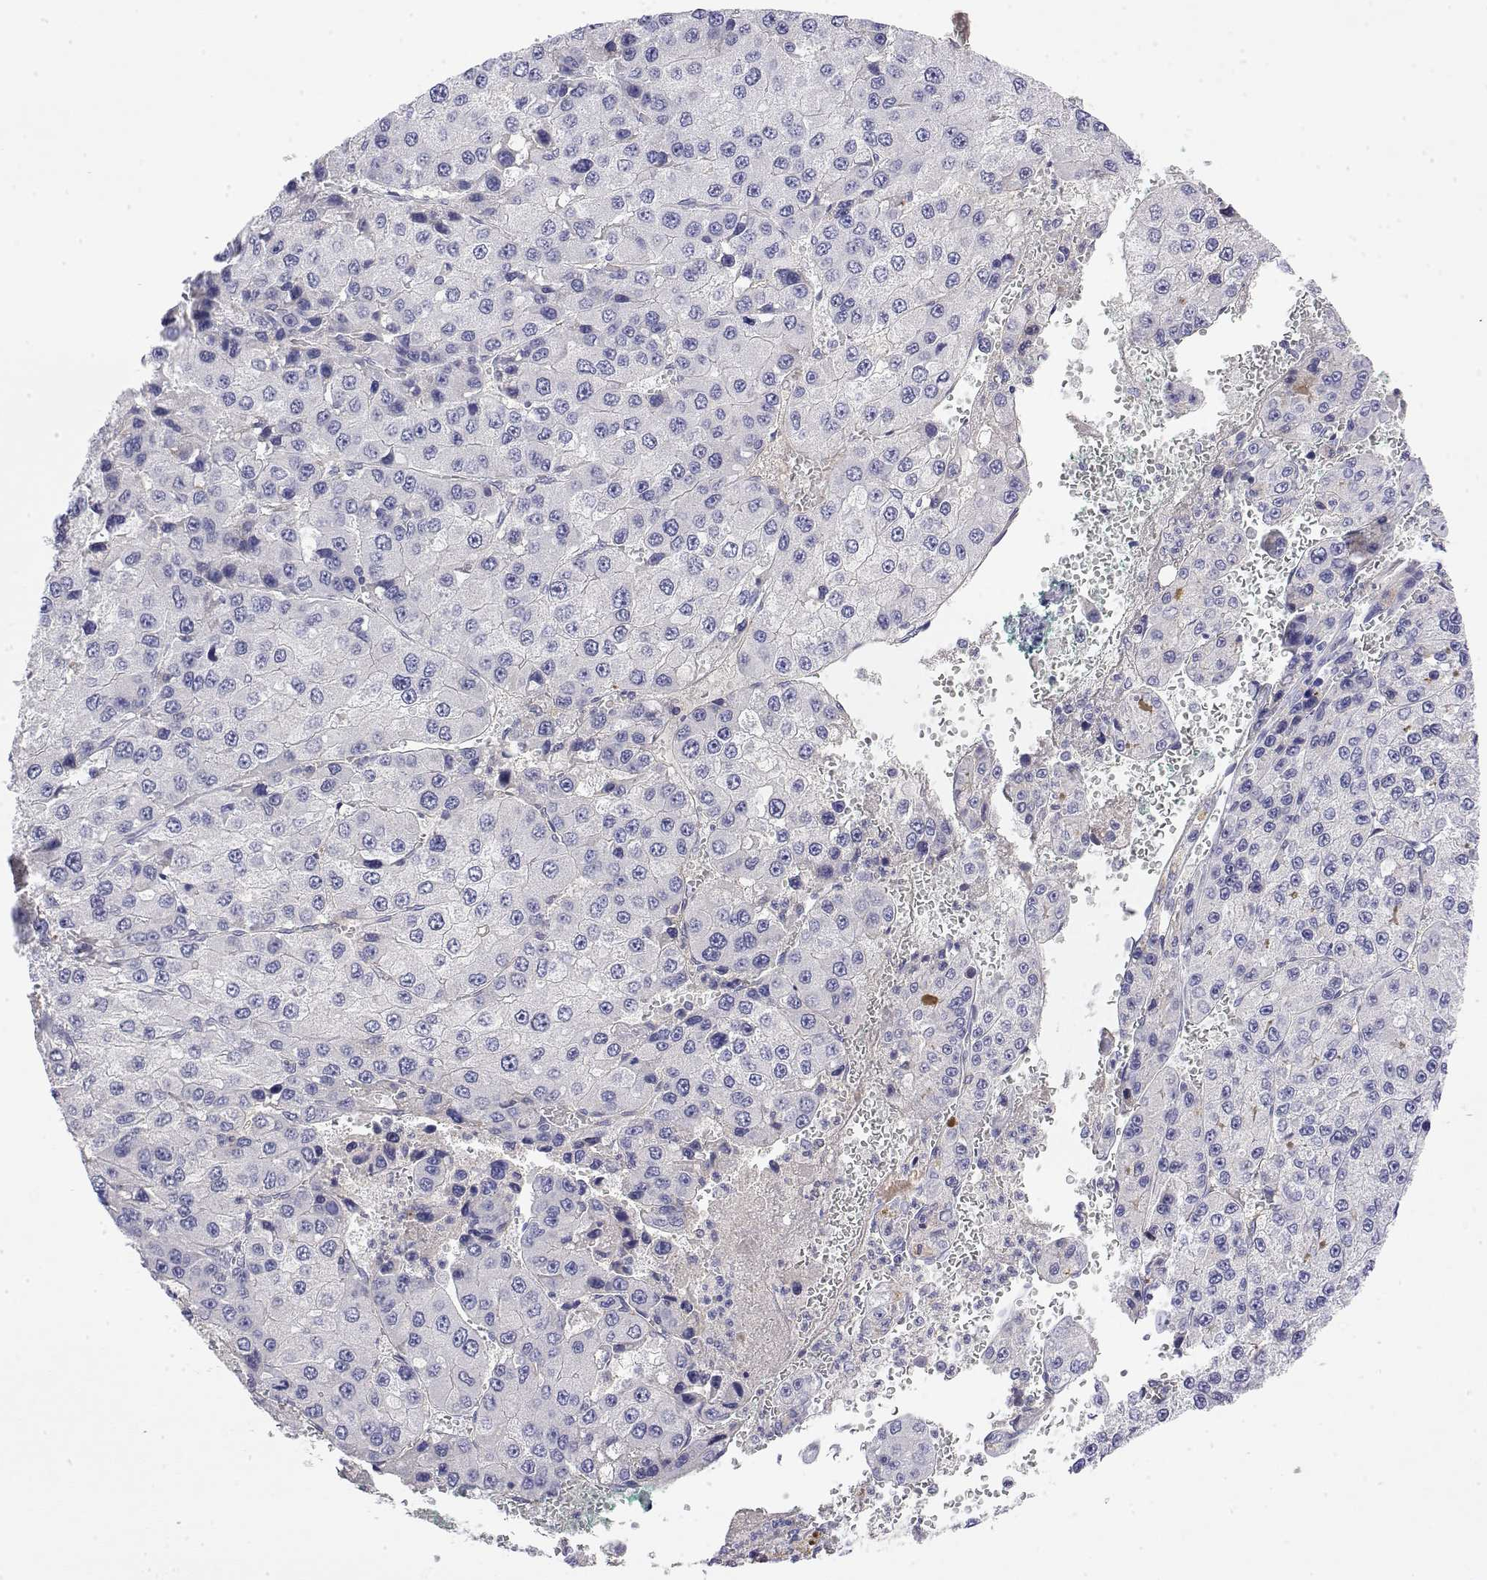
{"staining": {"intensity": "negative", "quantity": "none", "location": "none"}, "tissue": "liver cancer", "cell_type": "Tumor cells", "image_type": "cancer", "snomed": [{"axis": "morphology", "description": "Carcinoma, Hepatocellular, NOS"}, {"axis": "topography", "description": "Liver"}], "caption": "Immunohistochemical staining of human liver cancer demonstrates no significant positivity in tumor cells.", "gene": "GGACT", "patient": {"sex": "female", "age": 73}}